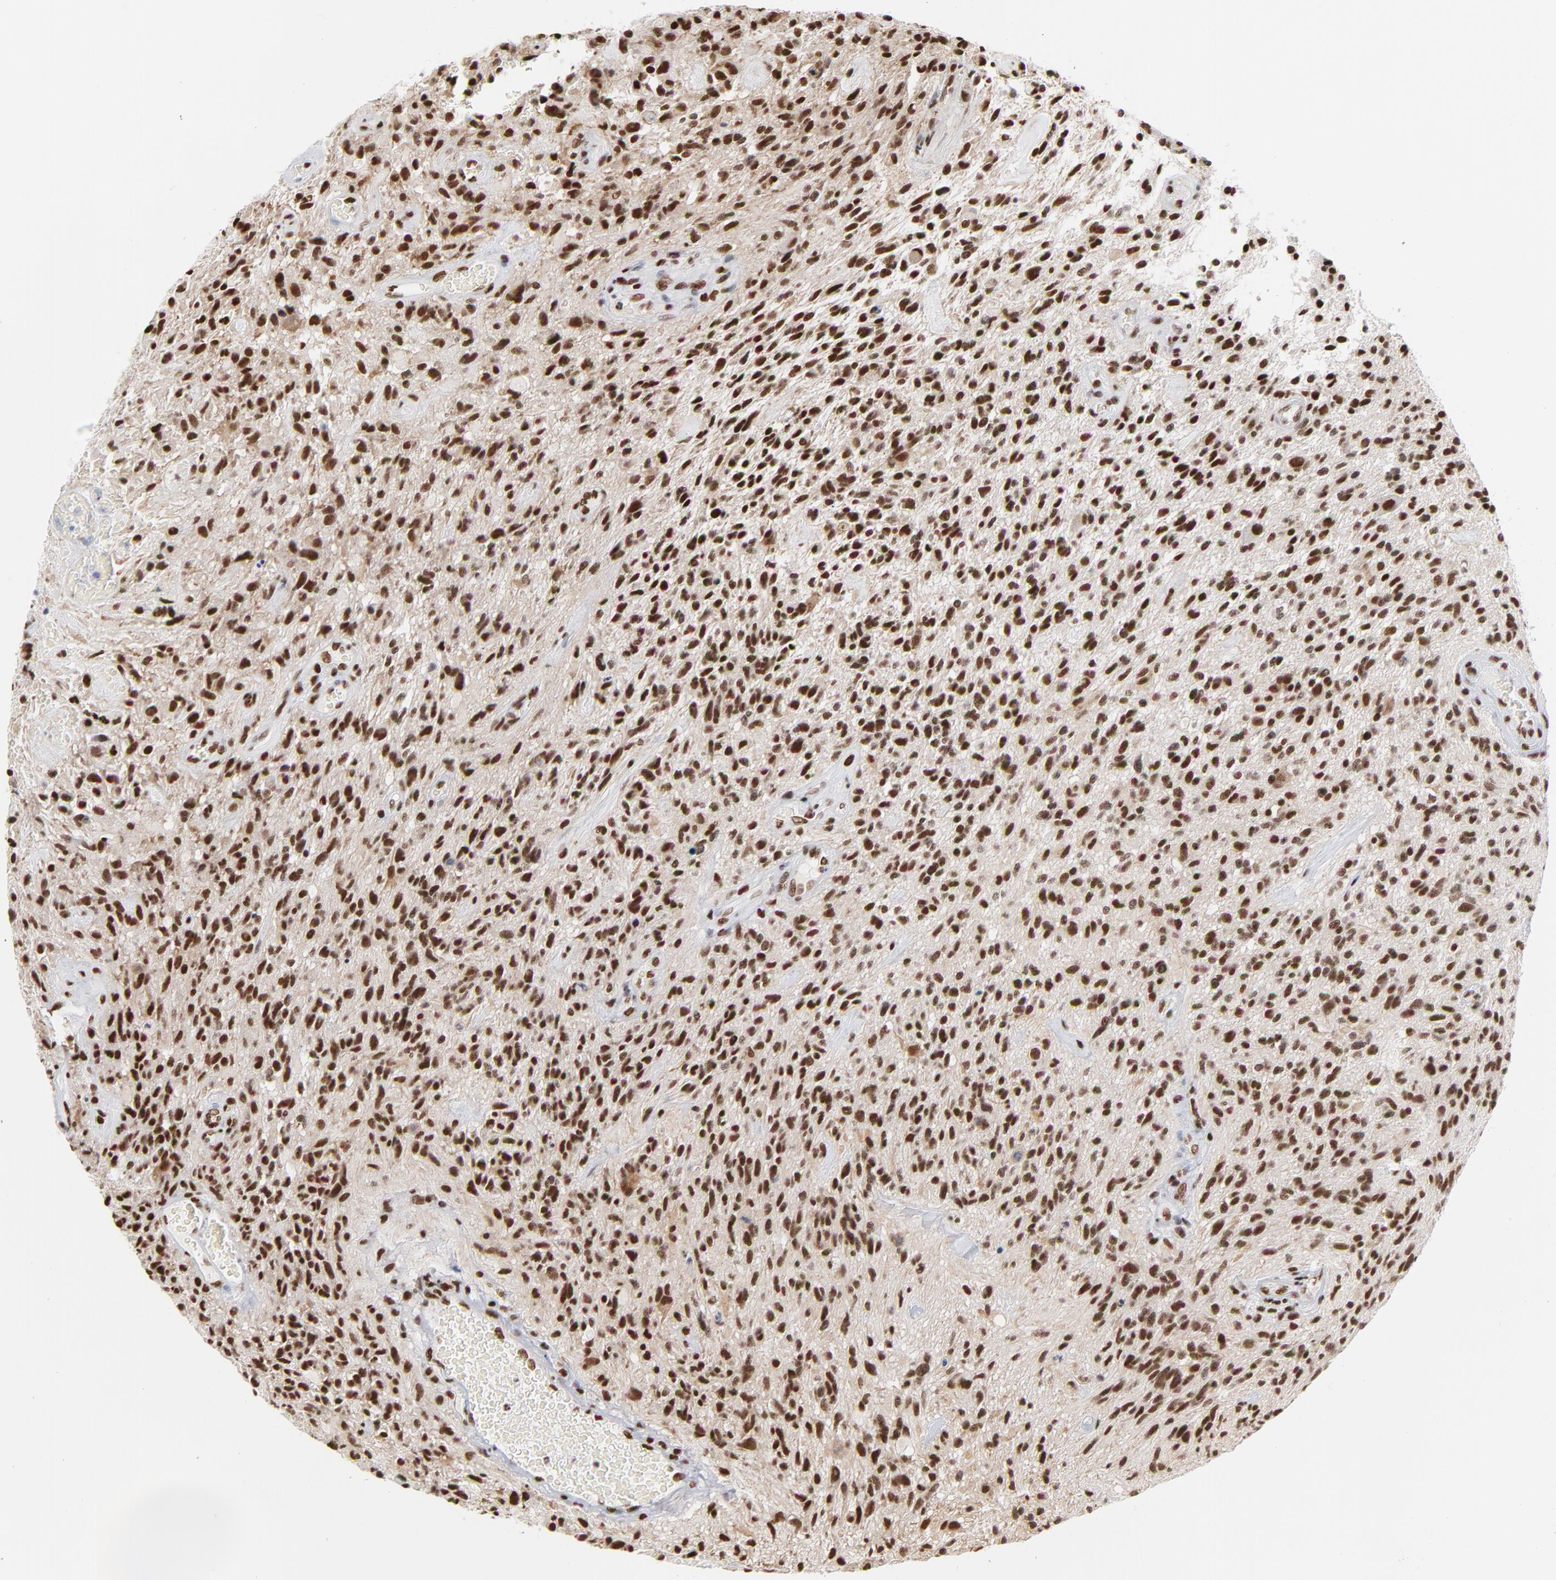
{"staining": {"intensity": "strong", "quantity": ">75%", "location": "nuclear"}, "tissue": "glioma", "cell_type": "Tumor cells", "image_type": "cancer", "snomed": [{"axis": "morphology", "description": "Normal tissue, NOS"}, {"axis": "morphology", "description": "Glioma, malignant, High grade"}, {"axis": "topography", "description": "Cerebral cortex"}], "caption": "Glioma stained with immunohistochemistry (IHC) displays strong nuclear expression in approximately >75% of tumor cells.", "gene": "CREB1", "patient": {"sex": "male", "age": 75}}